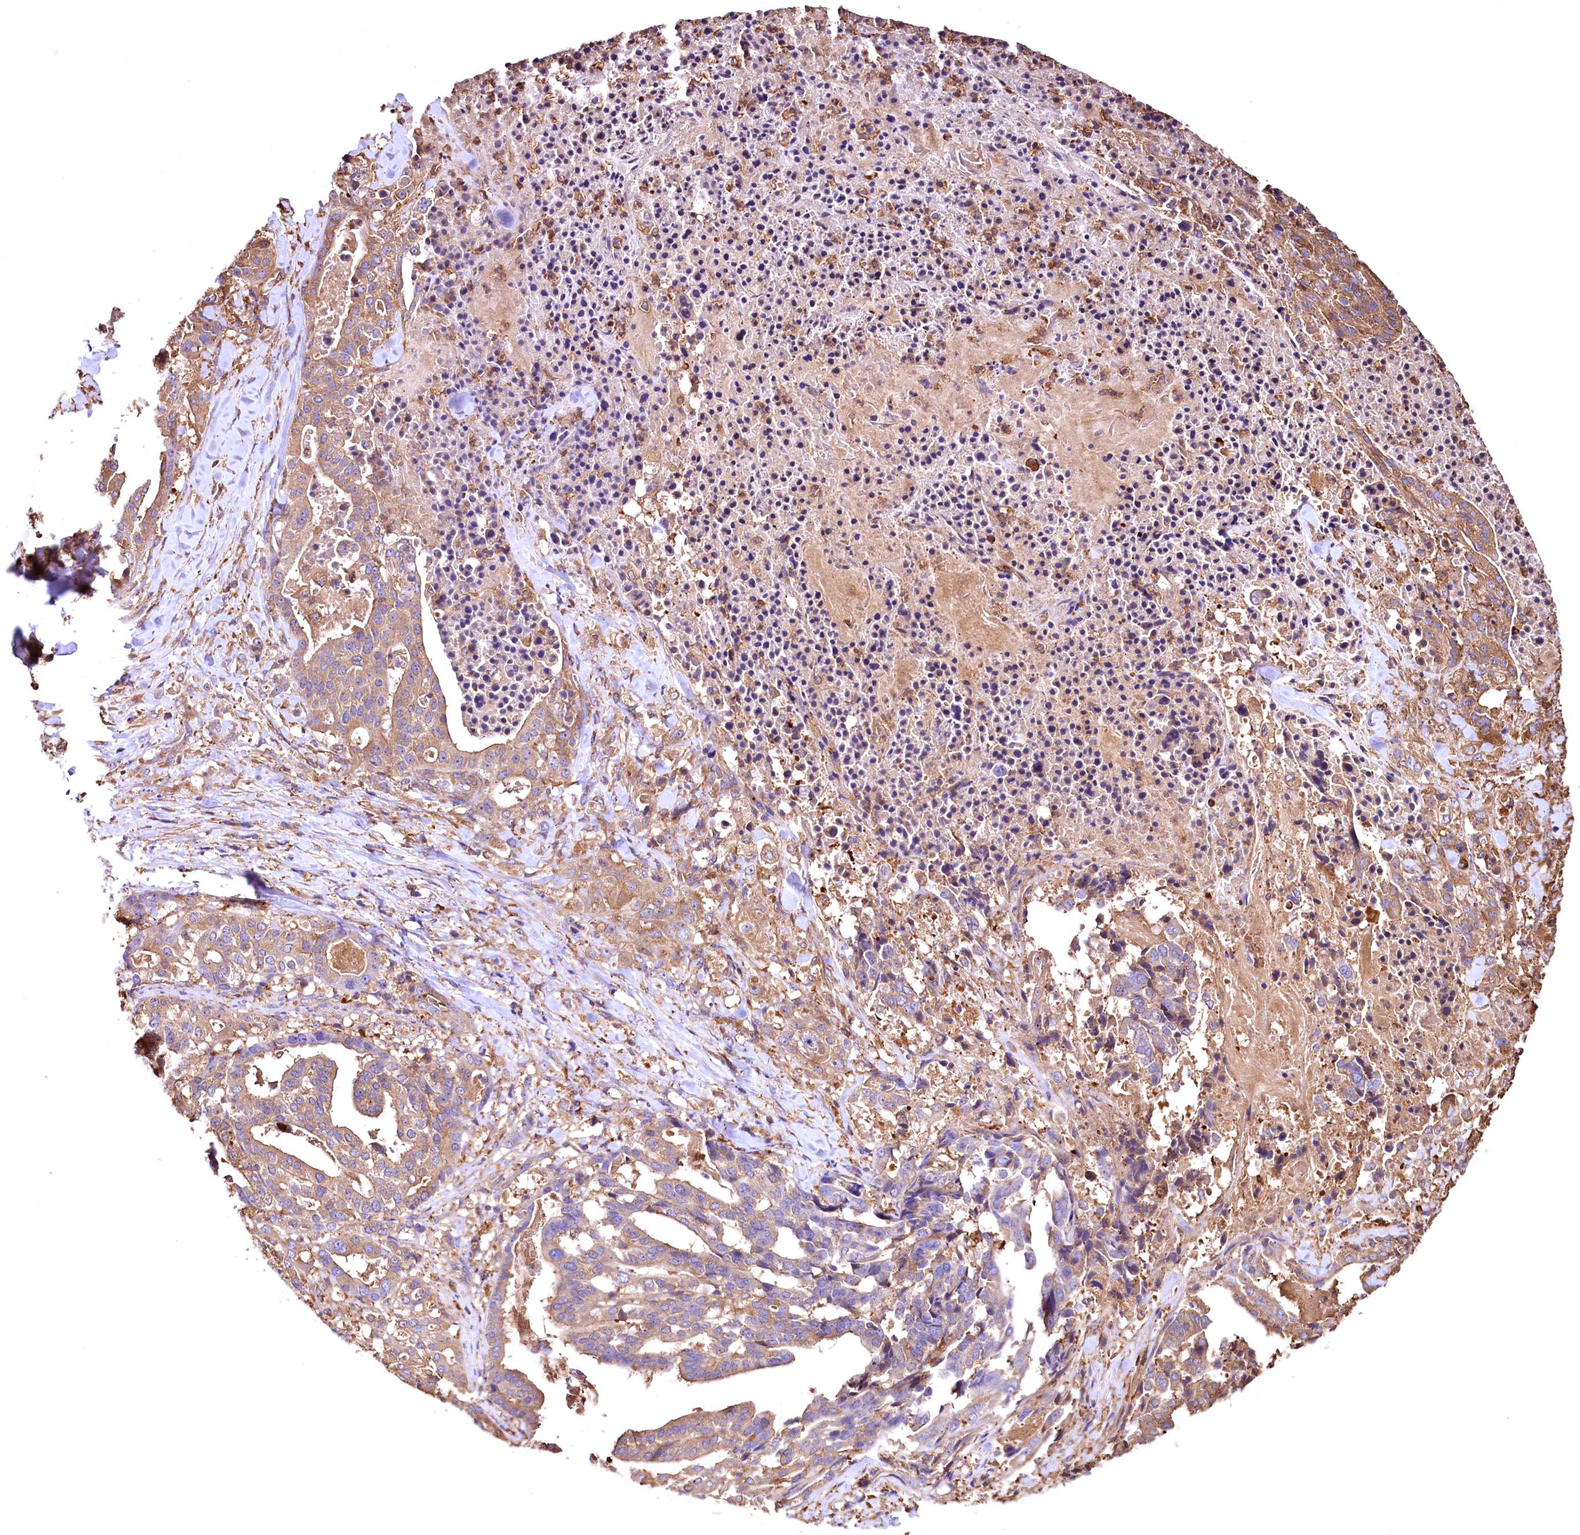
{"staining": {"intensity": "moderate", "quantity": "25%-75%", "location": "cytoplasmic/membranous"}, "tissue": "stomach cancer", "cell_type": "Tumor cells", "image_type": "cancer", "snomed": [{"axis": "morphology", "description": "Adenocarcinoma, NOS"}, {"axis": "topography", "description": "Stomach"}], "caption": "Immunohistochemistry (DAB (3,3'-diaminobenzidine)) staining of stomach adenocarcinoma demonstrates moderate cytoplasmic/membranous protein staining in about 25%-75% of tumor cells. The staining was performed using DAB (3,3'-diaminobenzidine), with brown indicating positive protein expression. Nuclei are stained blue with hematoxylin.", "gene": "RARS2", "patient": {"sex": "male", "age": 48}}